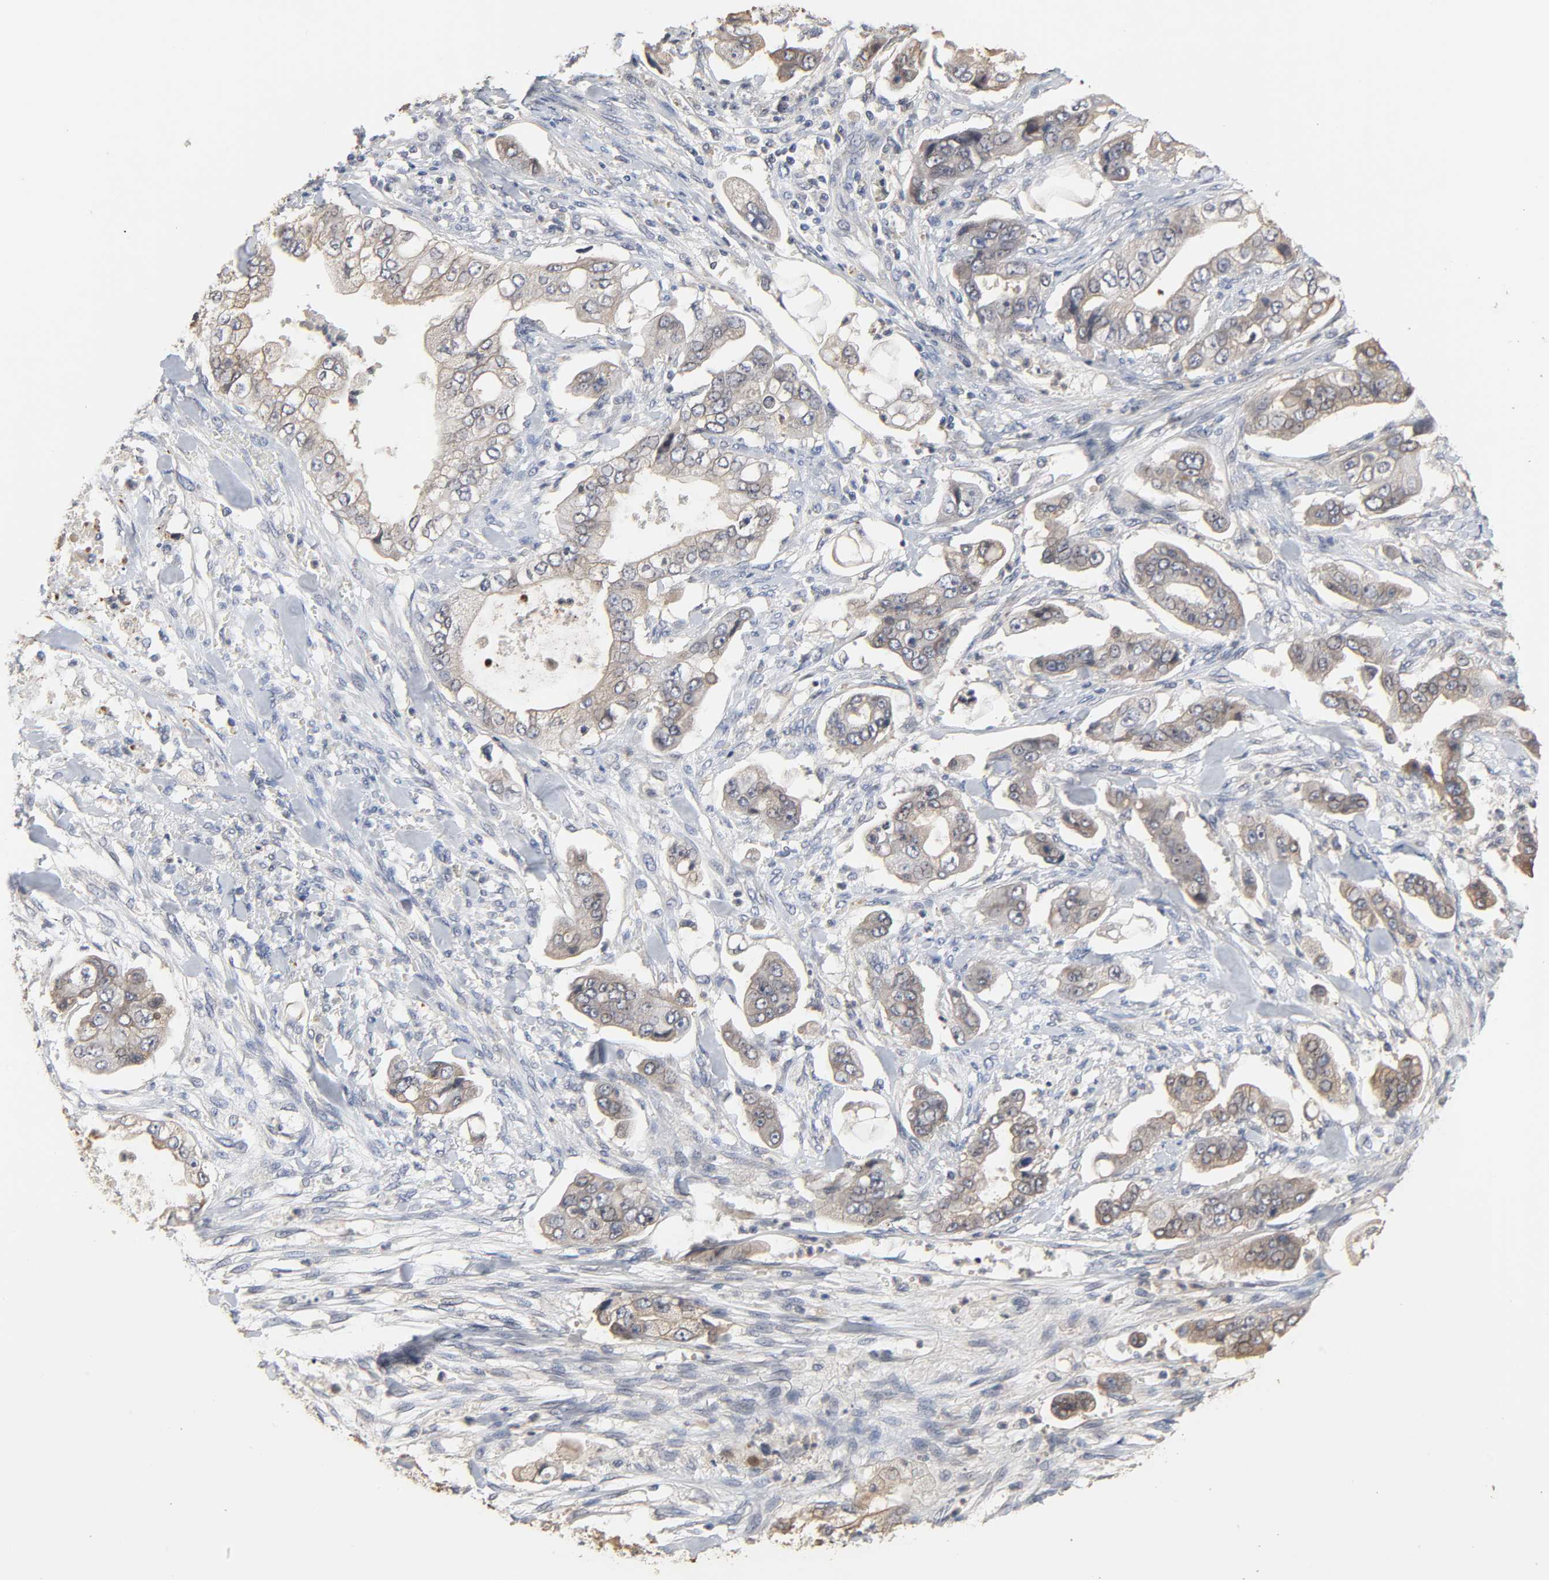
{"staining": {"intensity": "moderate", "quantity": ">75%", "location": "cytoplasmic/membranous"}, "tissue": "stomach cancer", "cell_type": "Tumor cells", "image_type": "cancer", "snomed": [{"axis": "morphology", "description": "Adenocarcinoma, NOS"}, {"axis": "topography", "description": "Stomach"}], "caption": "A high-resolution micrograph shows IHC staining of stomach cancer, which demonstrates moderate cytoplasmic/membranous positivity in approximately >75% of tumor cells.", "gene": "CCDC175", "patient": {"sex": "male", "age": 62}}